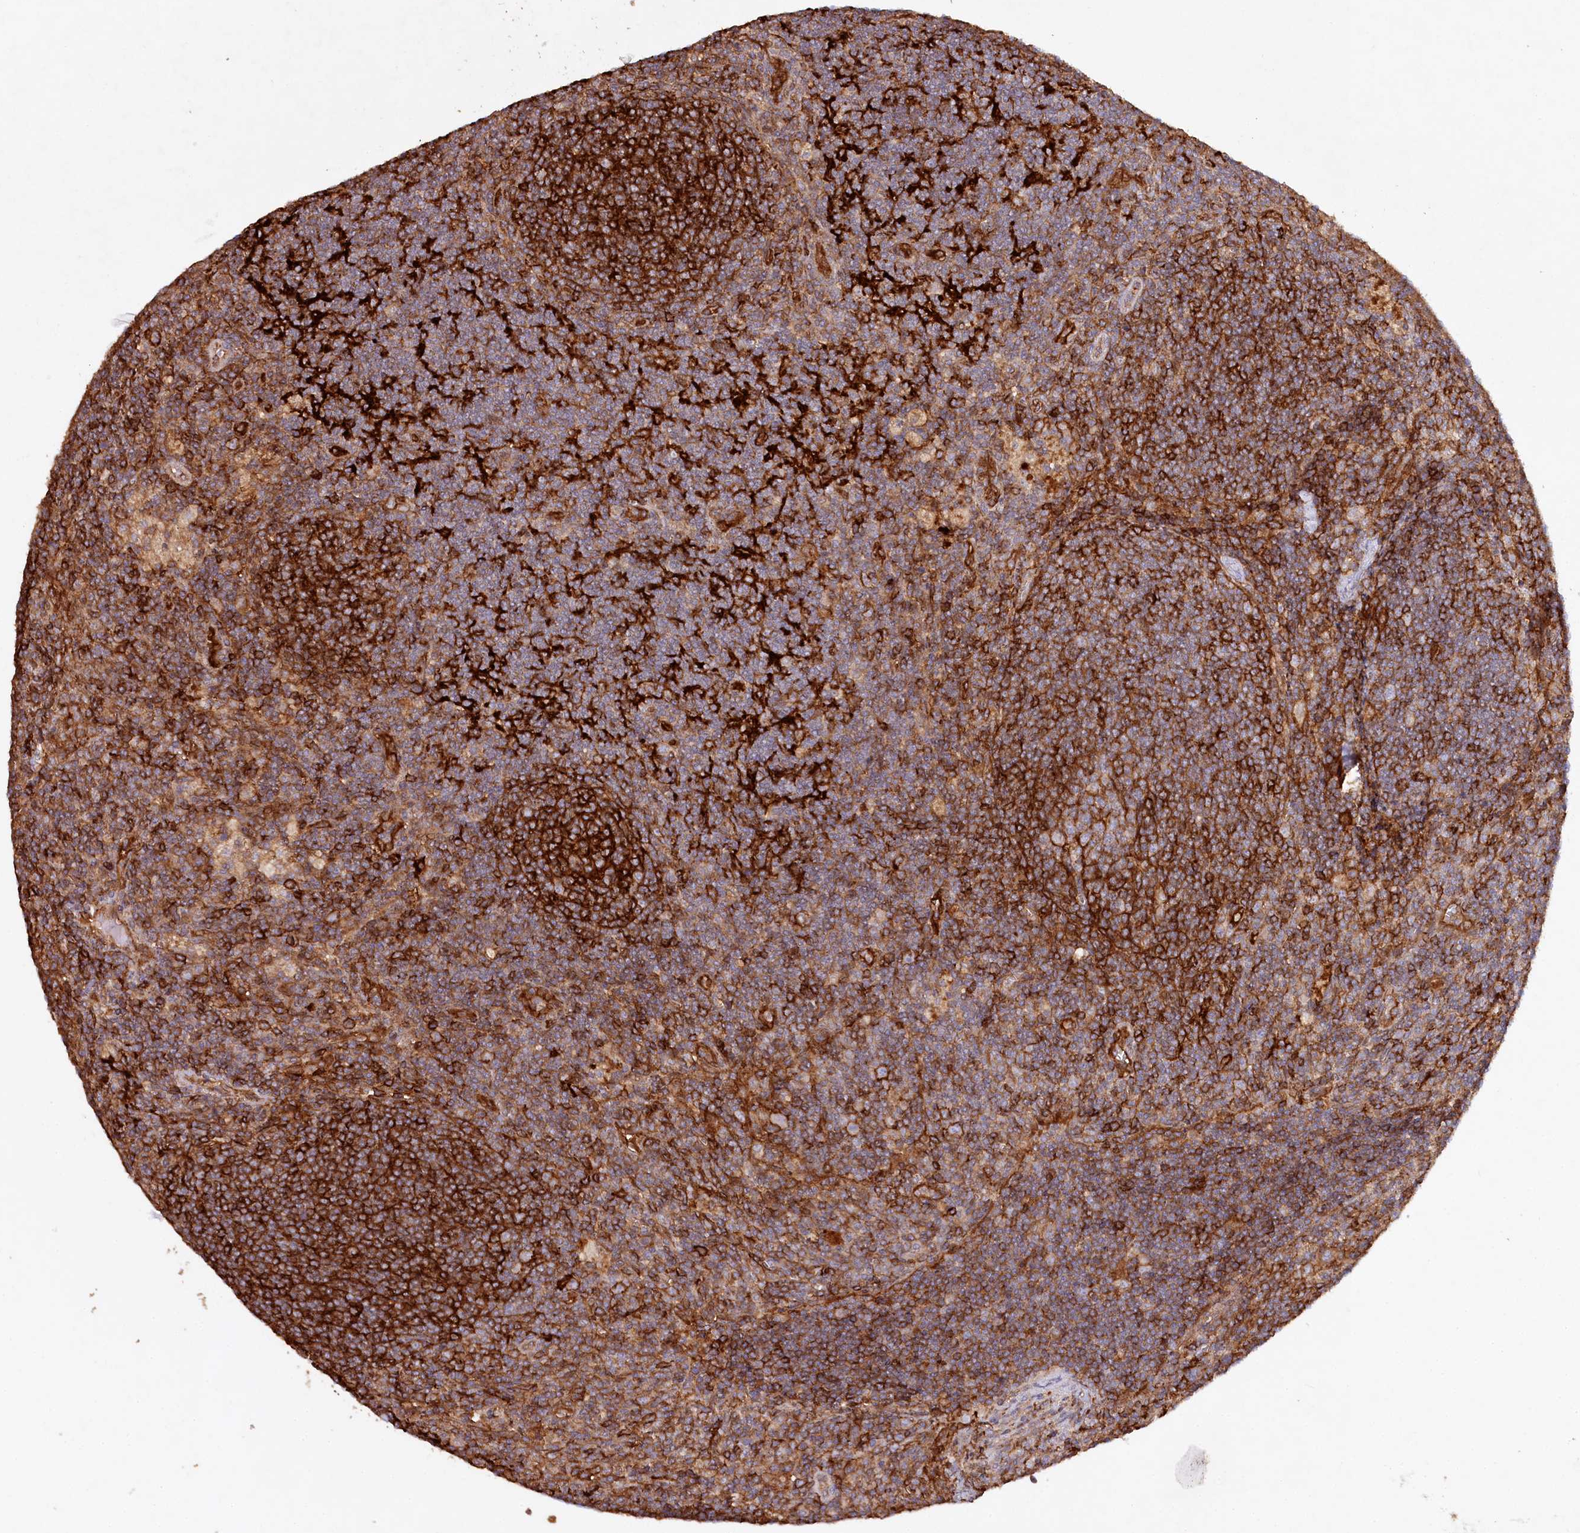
{"staining": {"intensity": "strong", "quantity": ">75%", "location": "cytoplasmic/membranous"}, "tissue": "lymph node", "cell_type": "Germinal center cells", "image_type": "normal", "snomed": [{"axis": "morphology", "description": "Normal tissue, NOS"}, {"axis": "topography", "description": "Lymph node"}], "caption": "IHC staining of normal lymph node, which displays high levels of strong cytoplasmic/membranous expression in approximately >75% of germinal center cells indicating strong cytoplasmic/membranous protein staining. The staining was performed using DAB (brown) for protein detection and nuclei were counterstained in hematoxylin (blue).", "gene": "RBP5", "patient": {"sex": "male", "age": 69}}